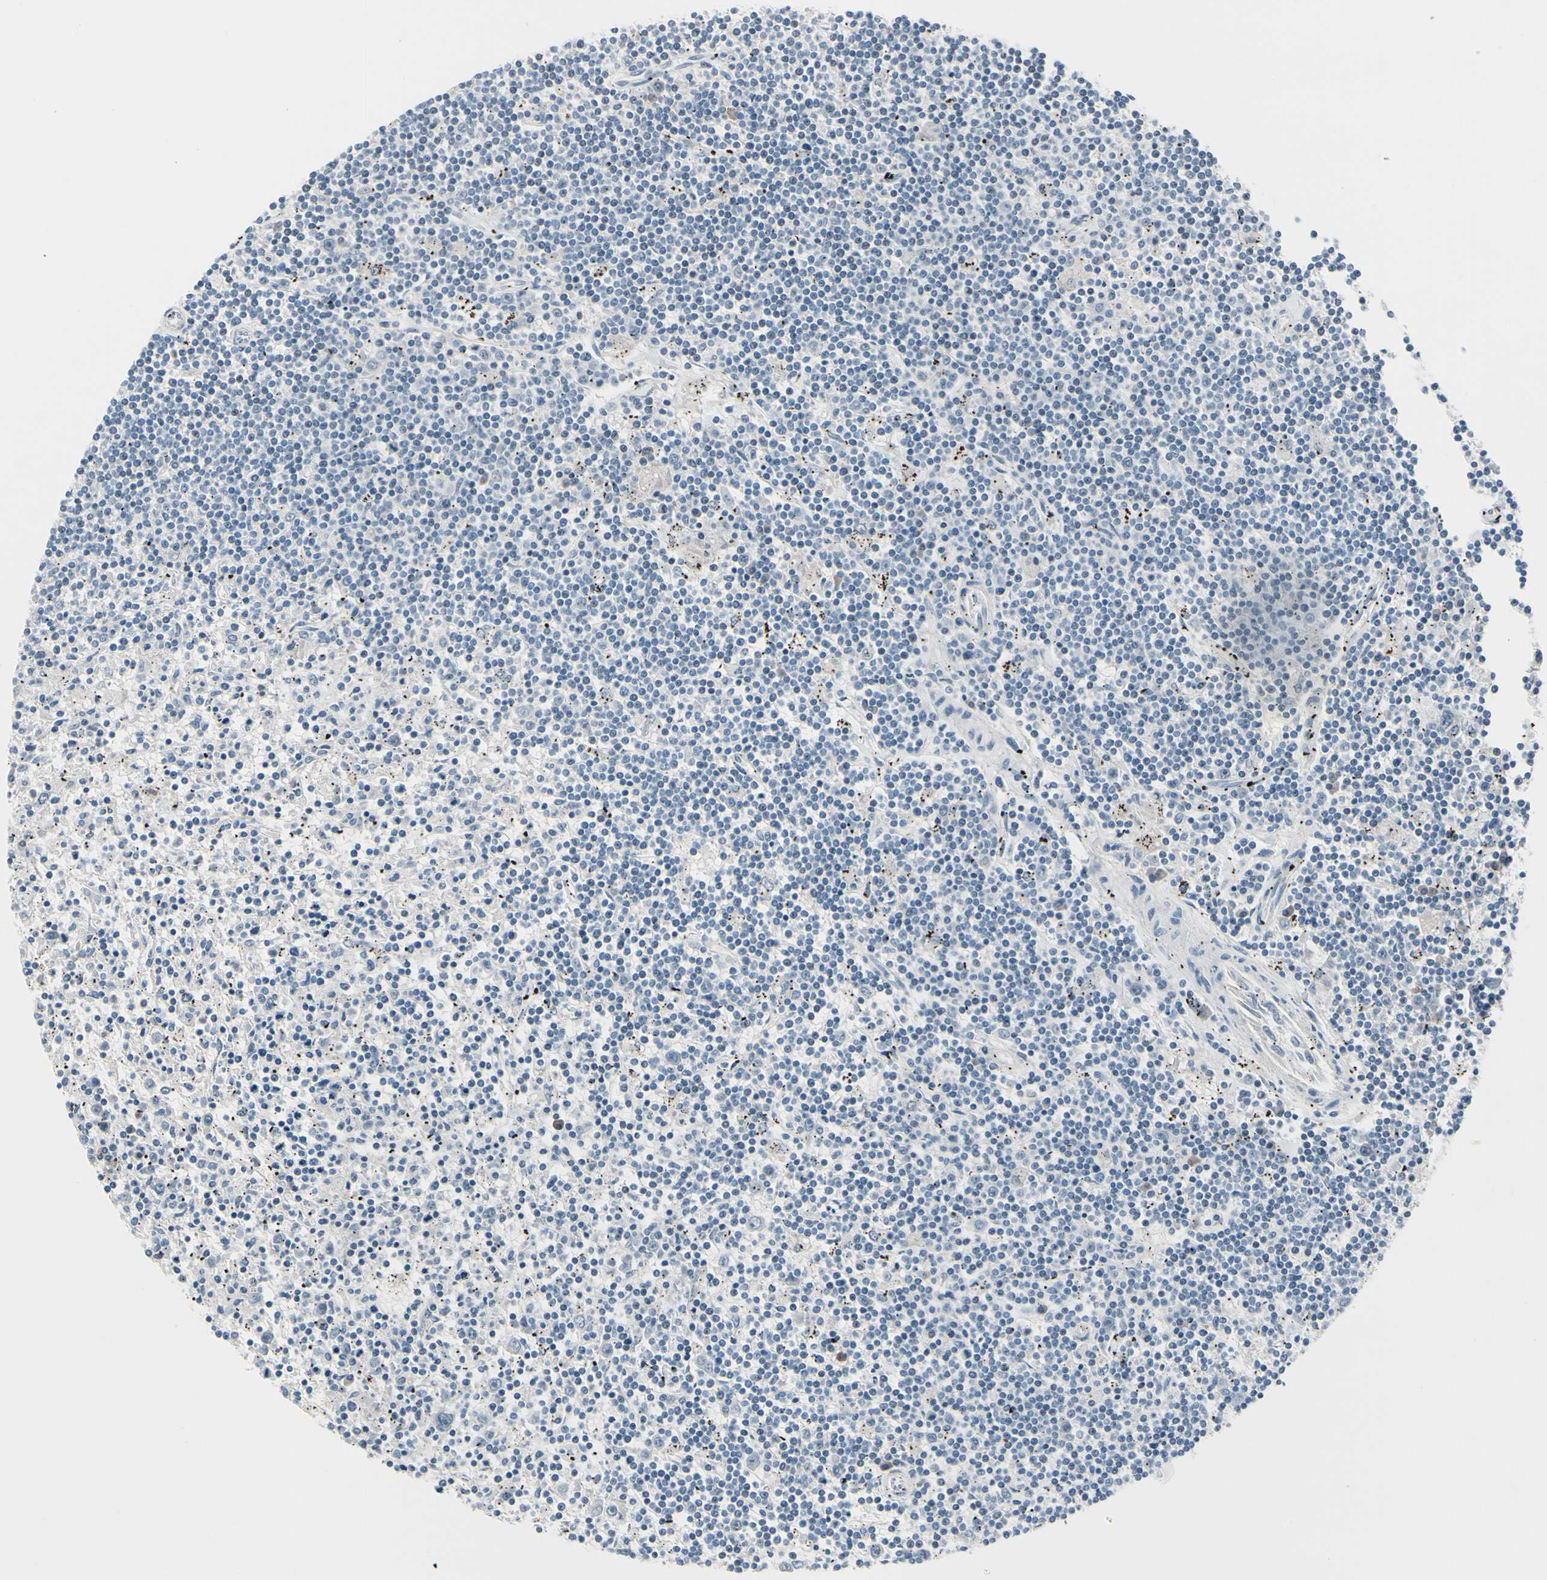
{"staining": {"intensity": "negative", "quantity": "none", "location": "none"}, "tissue": "lymphoma", "cell_type": "Tumor cells", "image_type": "cancer", "snomed": [{"axis": "morphology", "description": "Malignant lymphoma, non-Hodgkin's type, Low grade"}, {"axis": "topography", "description": "Spleen"}], "caption": "This micrograph is of low-grade malignant lymphoma, non-Hodgkin's type stained with immunohistochemistry (IHC) to label a protein in brown with the nuclei are counter-stained blue. There is no staining in tumor cells.", "gene": "PGR", "patient": {"sex": "male", "age": 76}}